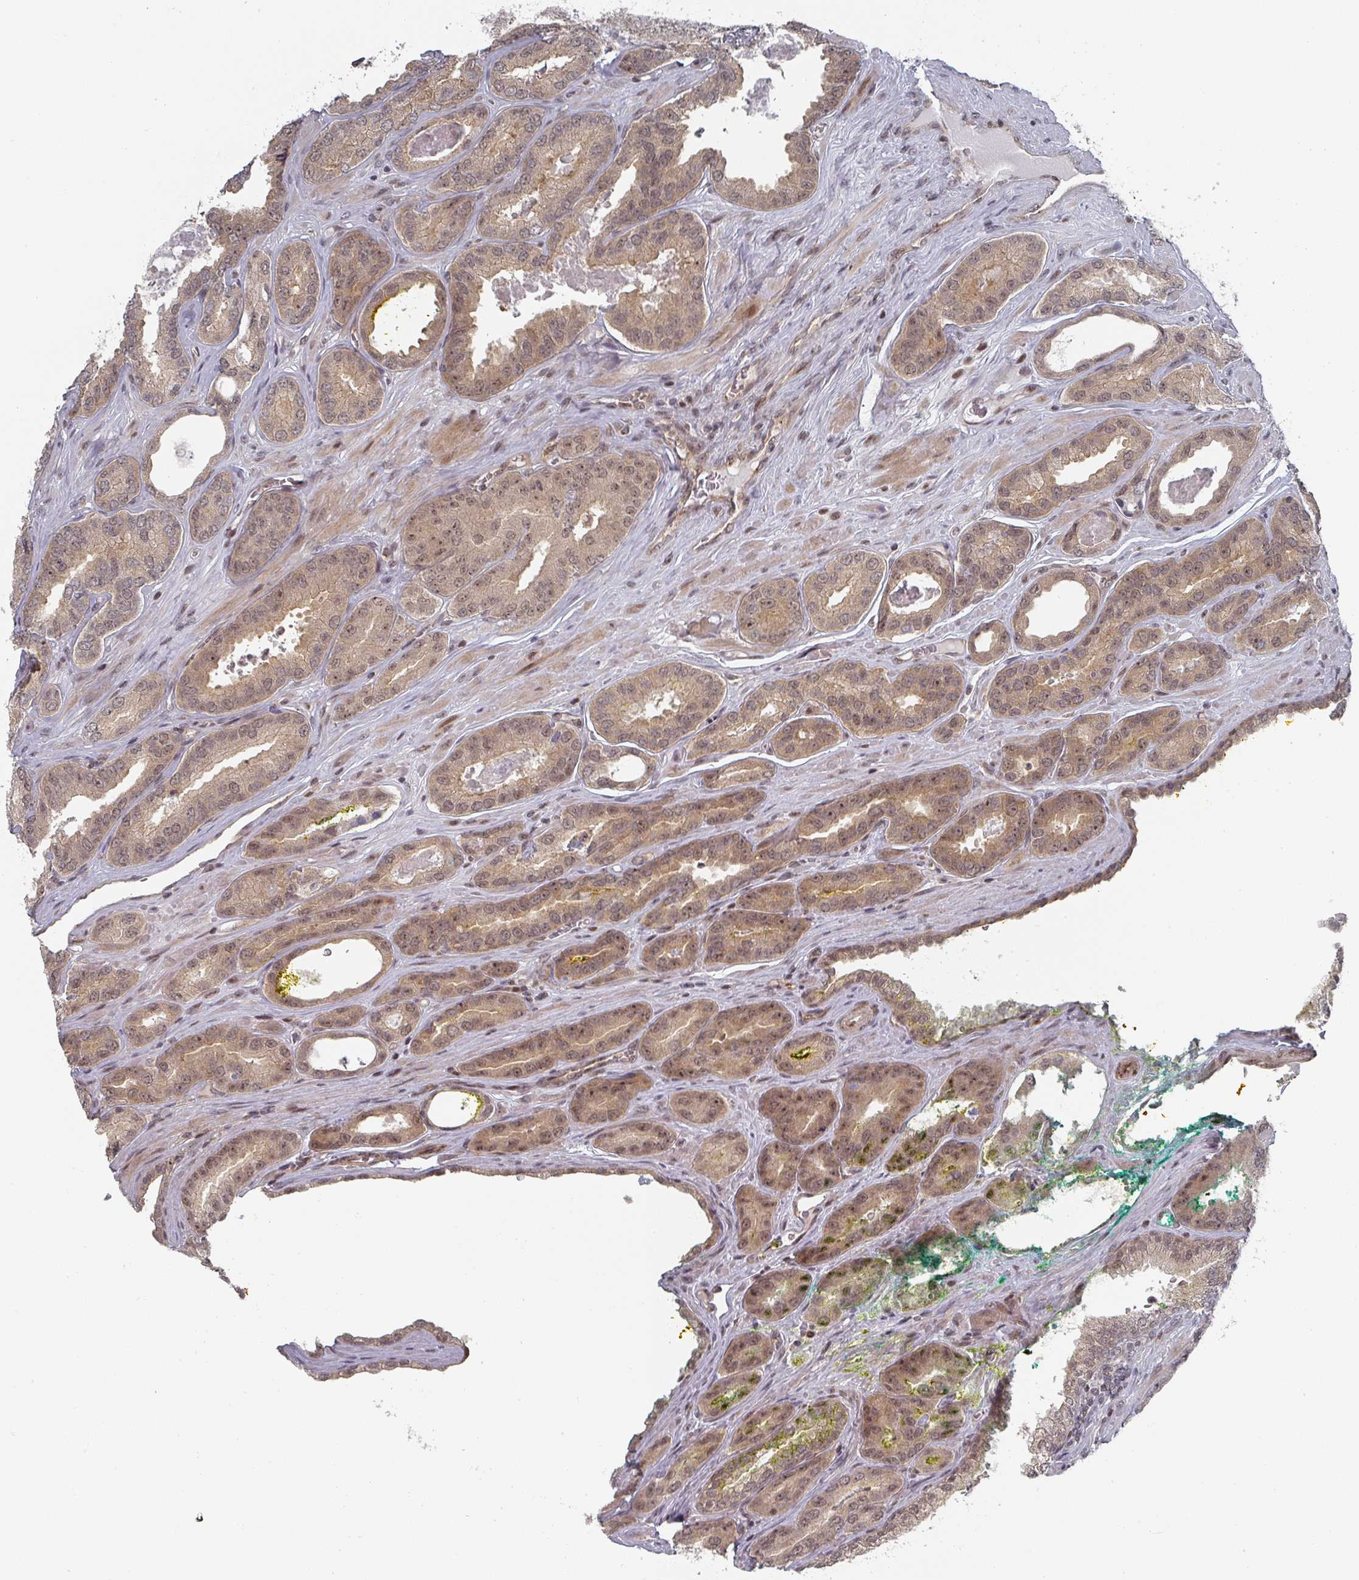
{"staining": {"intensity": "moderate", "quantity": ">75%", "location": "cytoplasmic/membranous,nuclear"}, "tissue": "prostate cancer", "cell_type": "Tumor cells", "image_type": "cancer", "snomed": [{"axis": "morphology", "description": "Adenocarcinoma, High grade"}, {"axis": "topography", "description": "Prostate"}], "caption": "IHC micrograph of neoplastic tissue: prostate adenocarcinoma (high-grade) stained using IHC displays medium levels of moderate protein expression localized specifically in the cytoplasmic/membranous and nuclear of tumor cells, appearing as a cytoplasmic/membranous and nuclear brown color.", "gene": "KIF1C", "patient": {"sex": "male", "age": 72}}